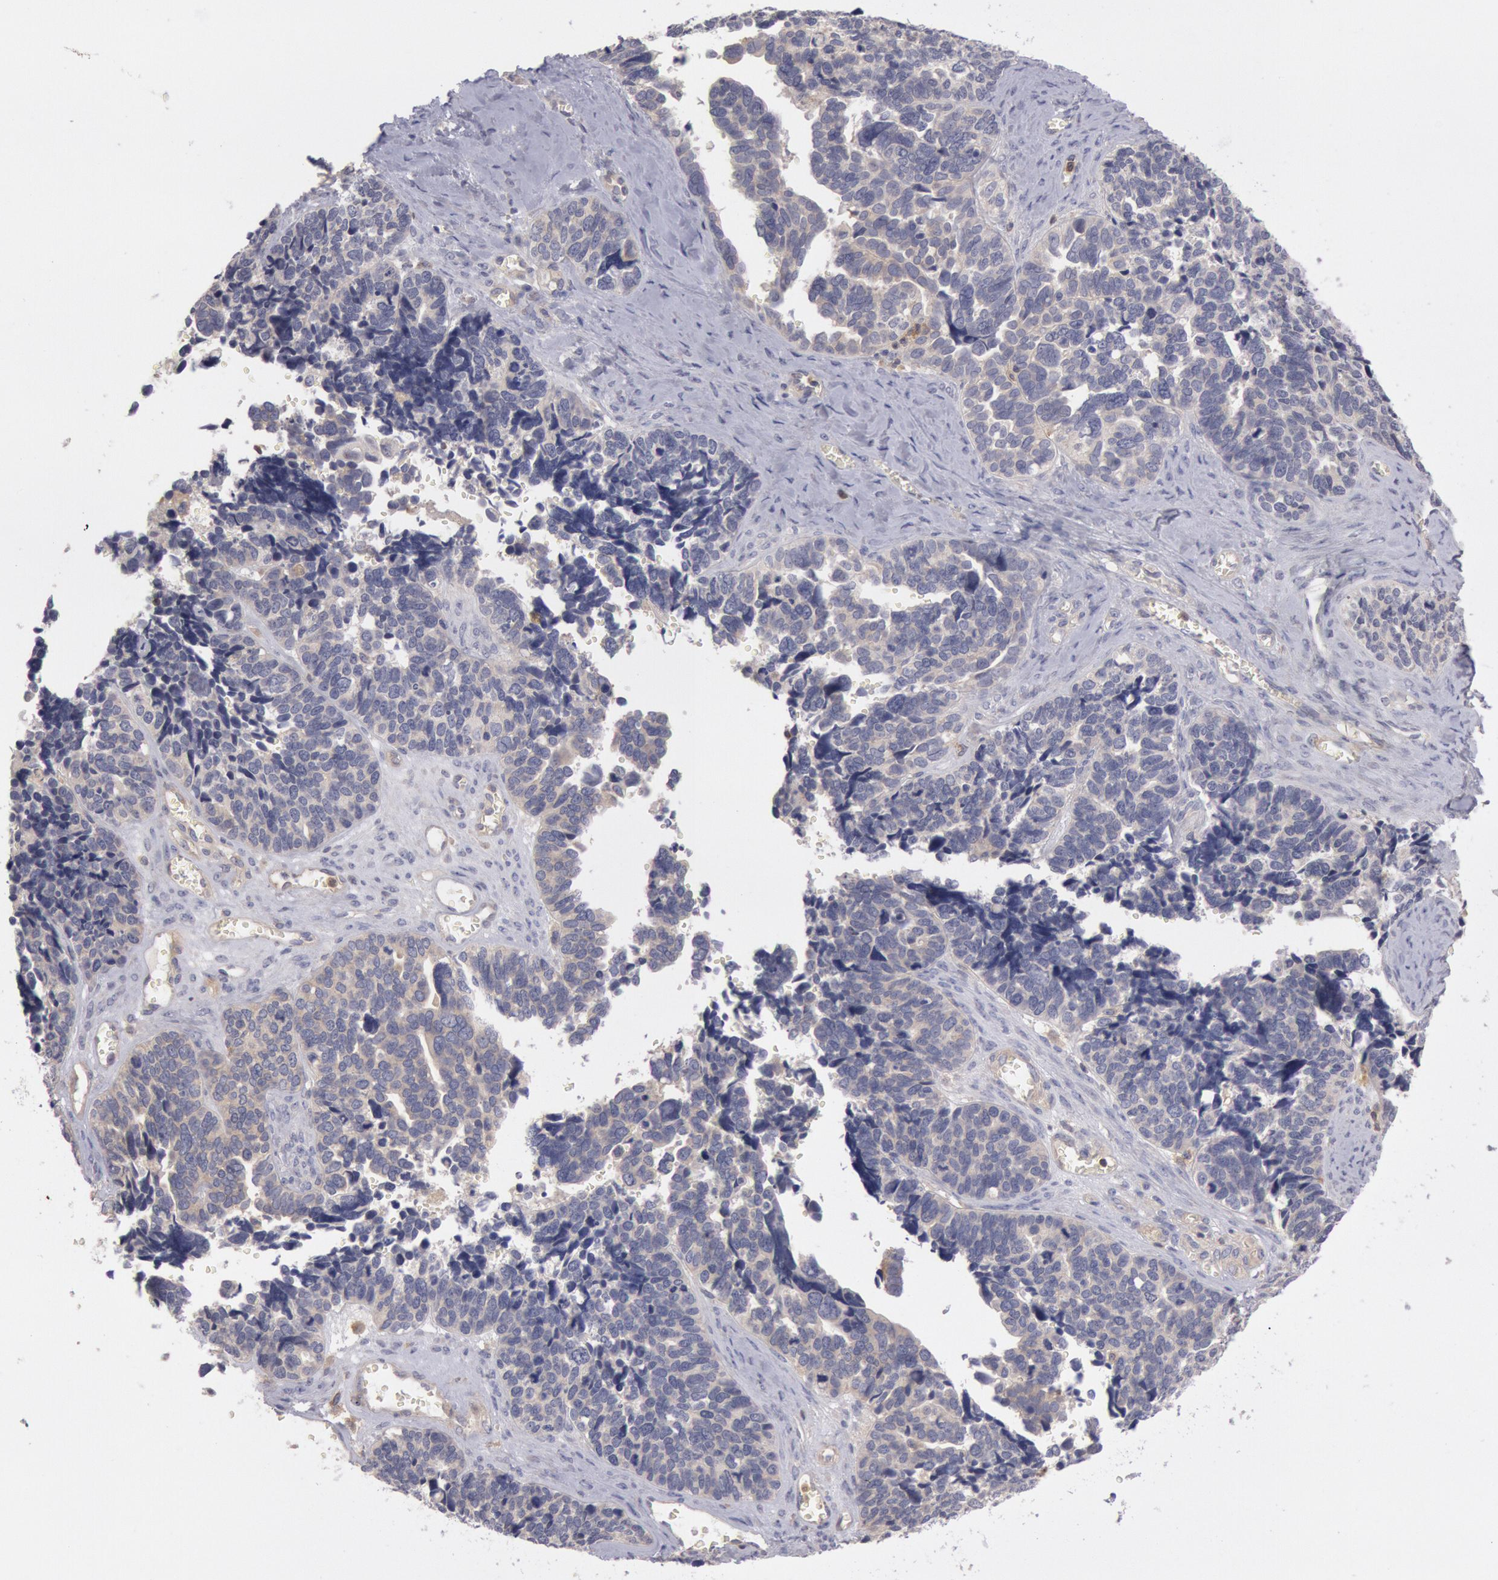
{"staining": {"intensity": "negative", "quantity": "none", "location": "none"}, "tissue": "ovarian cancer", "cell_type": "Tumor cells", "image_type": "cancer", "snomed": [{"axis": "morphology", "description": "Cystadenocarcinoma, serous, NOS"}, {"axis": "topography", "description": "Ovary"}], "caption": "The histopathology image shows no staining of tumor cells in ovarian cancer (serous cystadenocarcinoma).", "gene": "PIK3R1", "patient": {"sex": "female", "age": 77}}